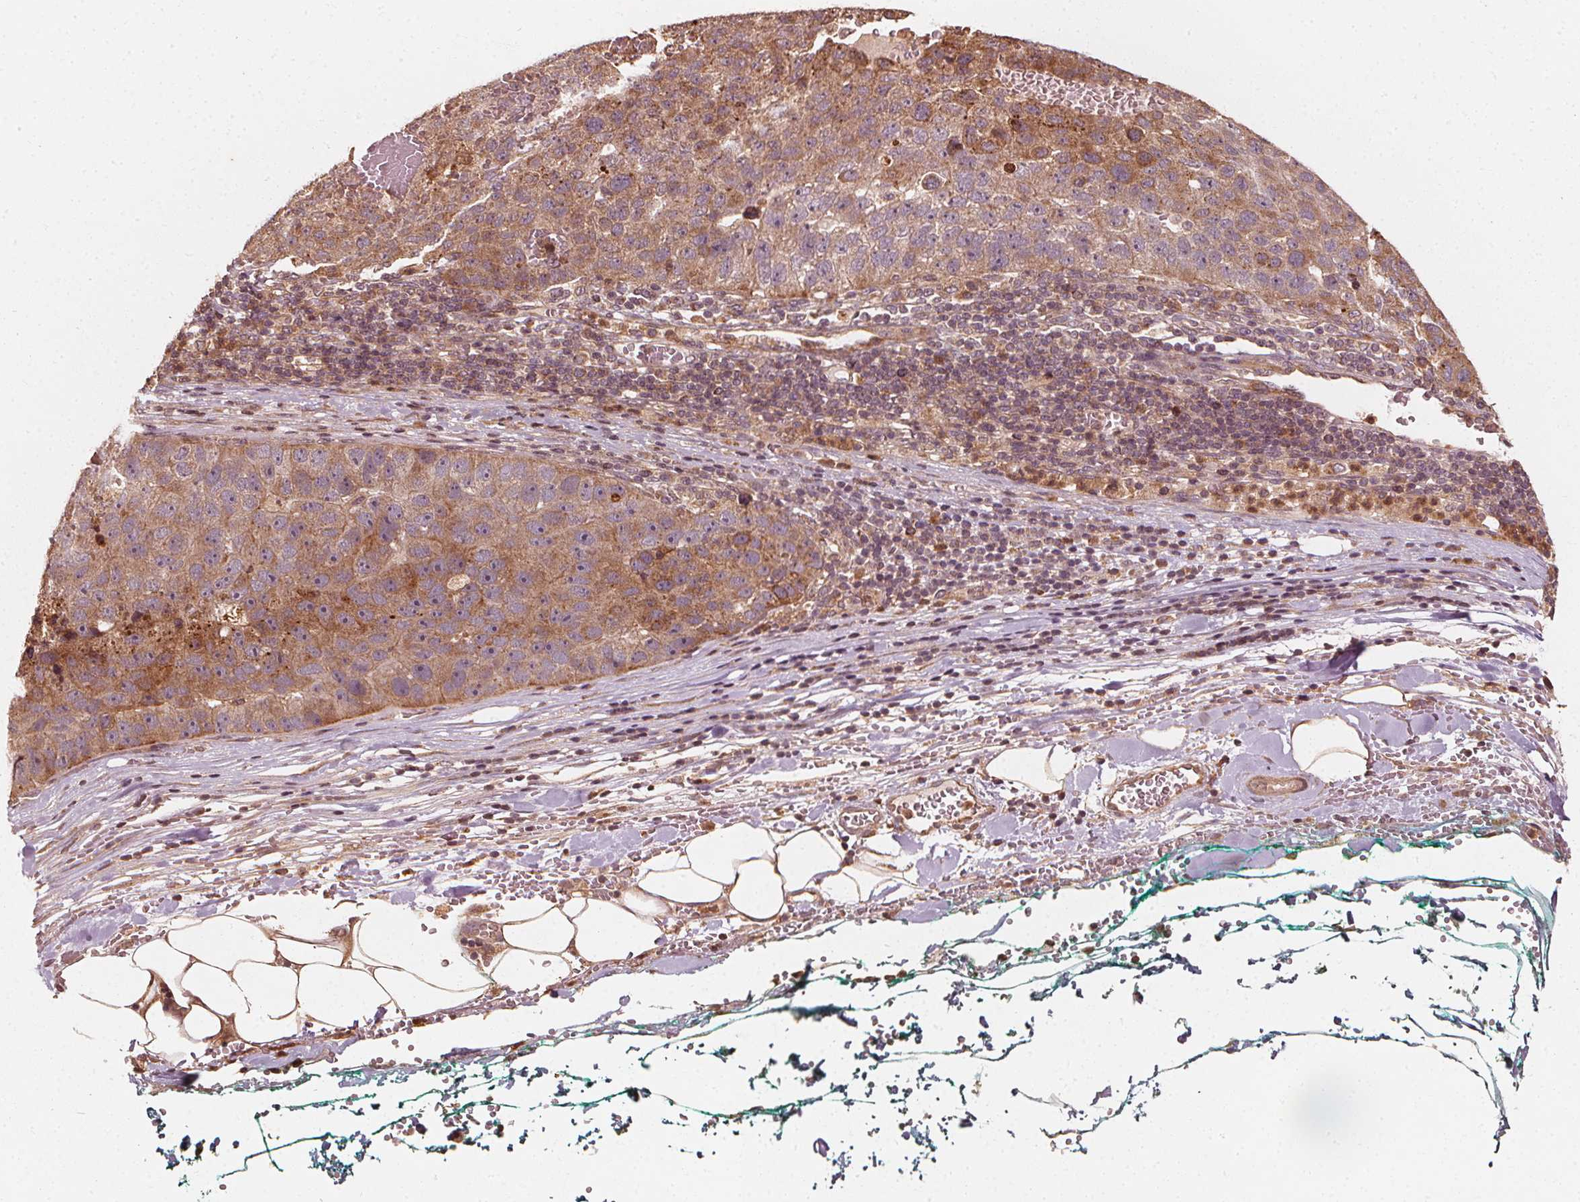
{"staining": {"intensity": "moderate", "quantity": ">75%", "location": "cytoplasmic/membranous"}, "tissue": "pancreatic cancer", "cell_type": "Tumor cells", "image_type": "cancer", "snomed": [{"axis": "morphology", "description": "Adenocarcinoma, NOS"}, {"axis": "topography", "description": "Pancreas"}], "caption": "A brown stain shows moderate cytoplasmic/membranous expression of a protein in pancreatic adenocarcinoma tumor cells. (Brightfield microscopy of DAB IHC at high magnification).", "gene": "NPC1", "patient": {"sex": "female", "age": 61}}